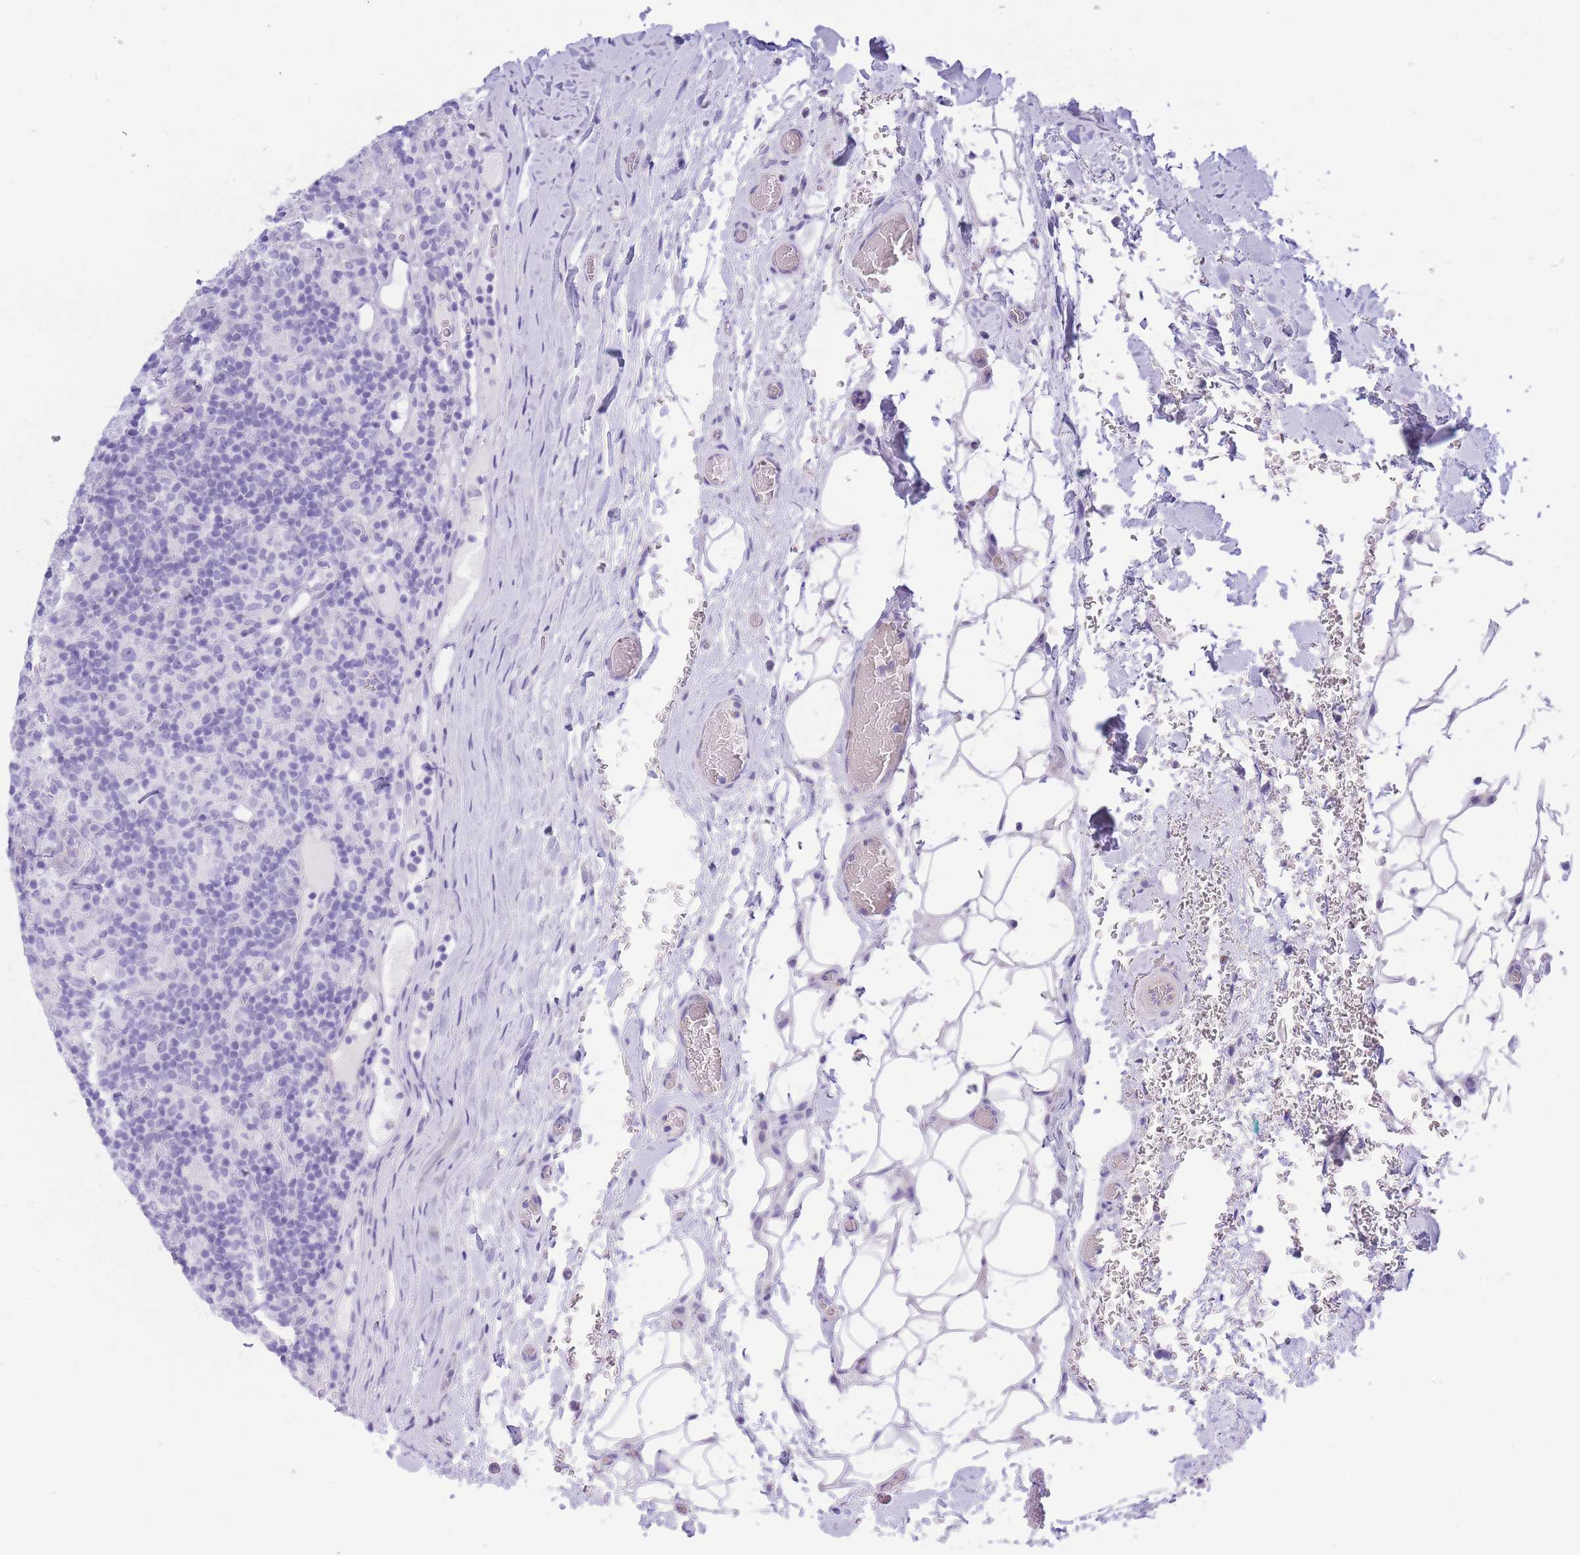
{"staining": {"intensity": "negative", "quantity": "none", "location": "none"}, "tissue": "lymphoma", "cell_type": "Tumor cells", "image_type": "cancer", "snomed": [{"axis": "morphology", "description": "Hodgkin's disease, NOS"}, {"axis": "topography", "description": "Lymph node"}], "caption": "DAB (3,3'-diaminobenzidine) immunohistochemical staining of lymphoma exhibits no significant positivity in tumor cells.", "gene": "ZFP62", "patient": {"sex": "male", "age": 70}}